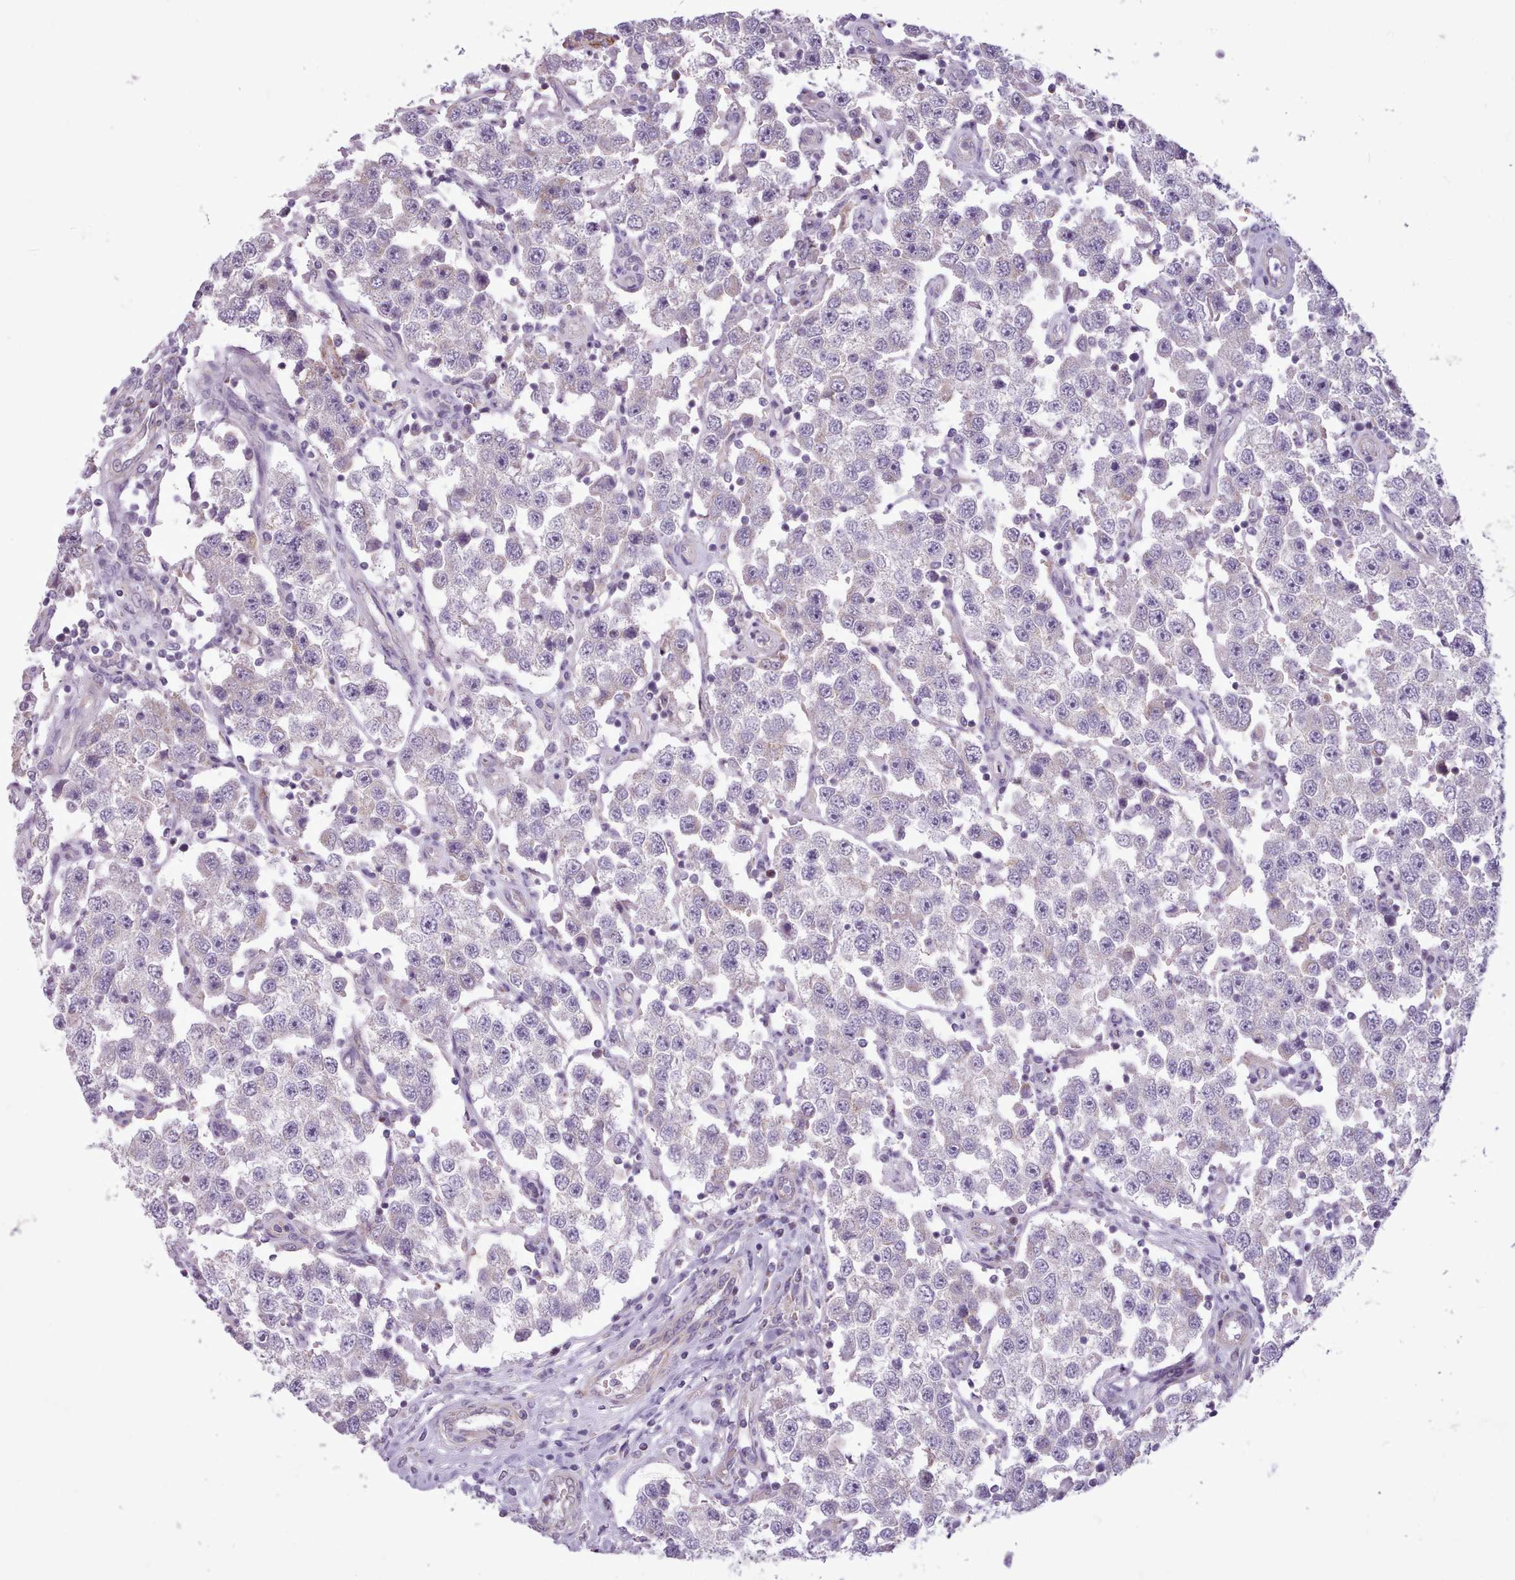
{"staining": {"intensity": "negative", "quantity": "none", "location": "none"}, "tissue": "testis cancer", "cell_type": "Tumor cells", "image_type": "cancer", "snomed": [{"axis": "morphology", "description": "Seminoma, NOS"}, {"axis": "topography", "description": "Testis"}], "caption": "DAB immunohistochemical staining of human seminoma (testis) reveals no significant expression in tumor cells.", "gene": "AVL9", "patient": {"sex": "male", "age": 37}}